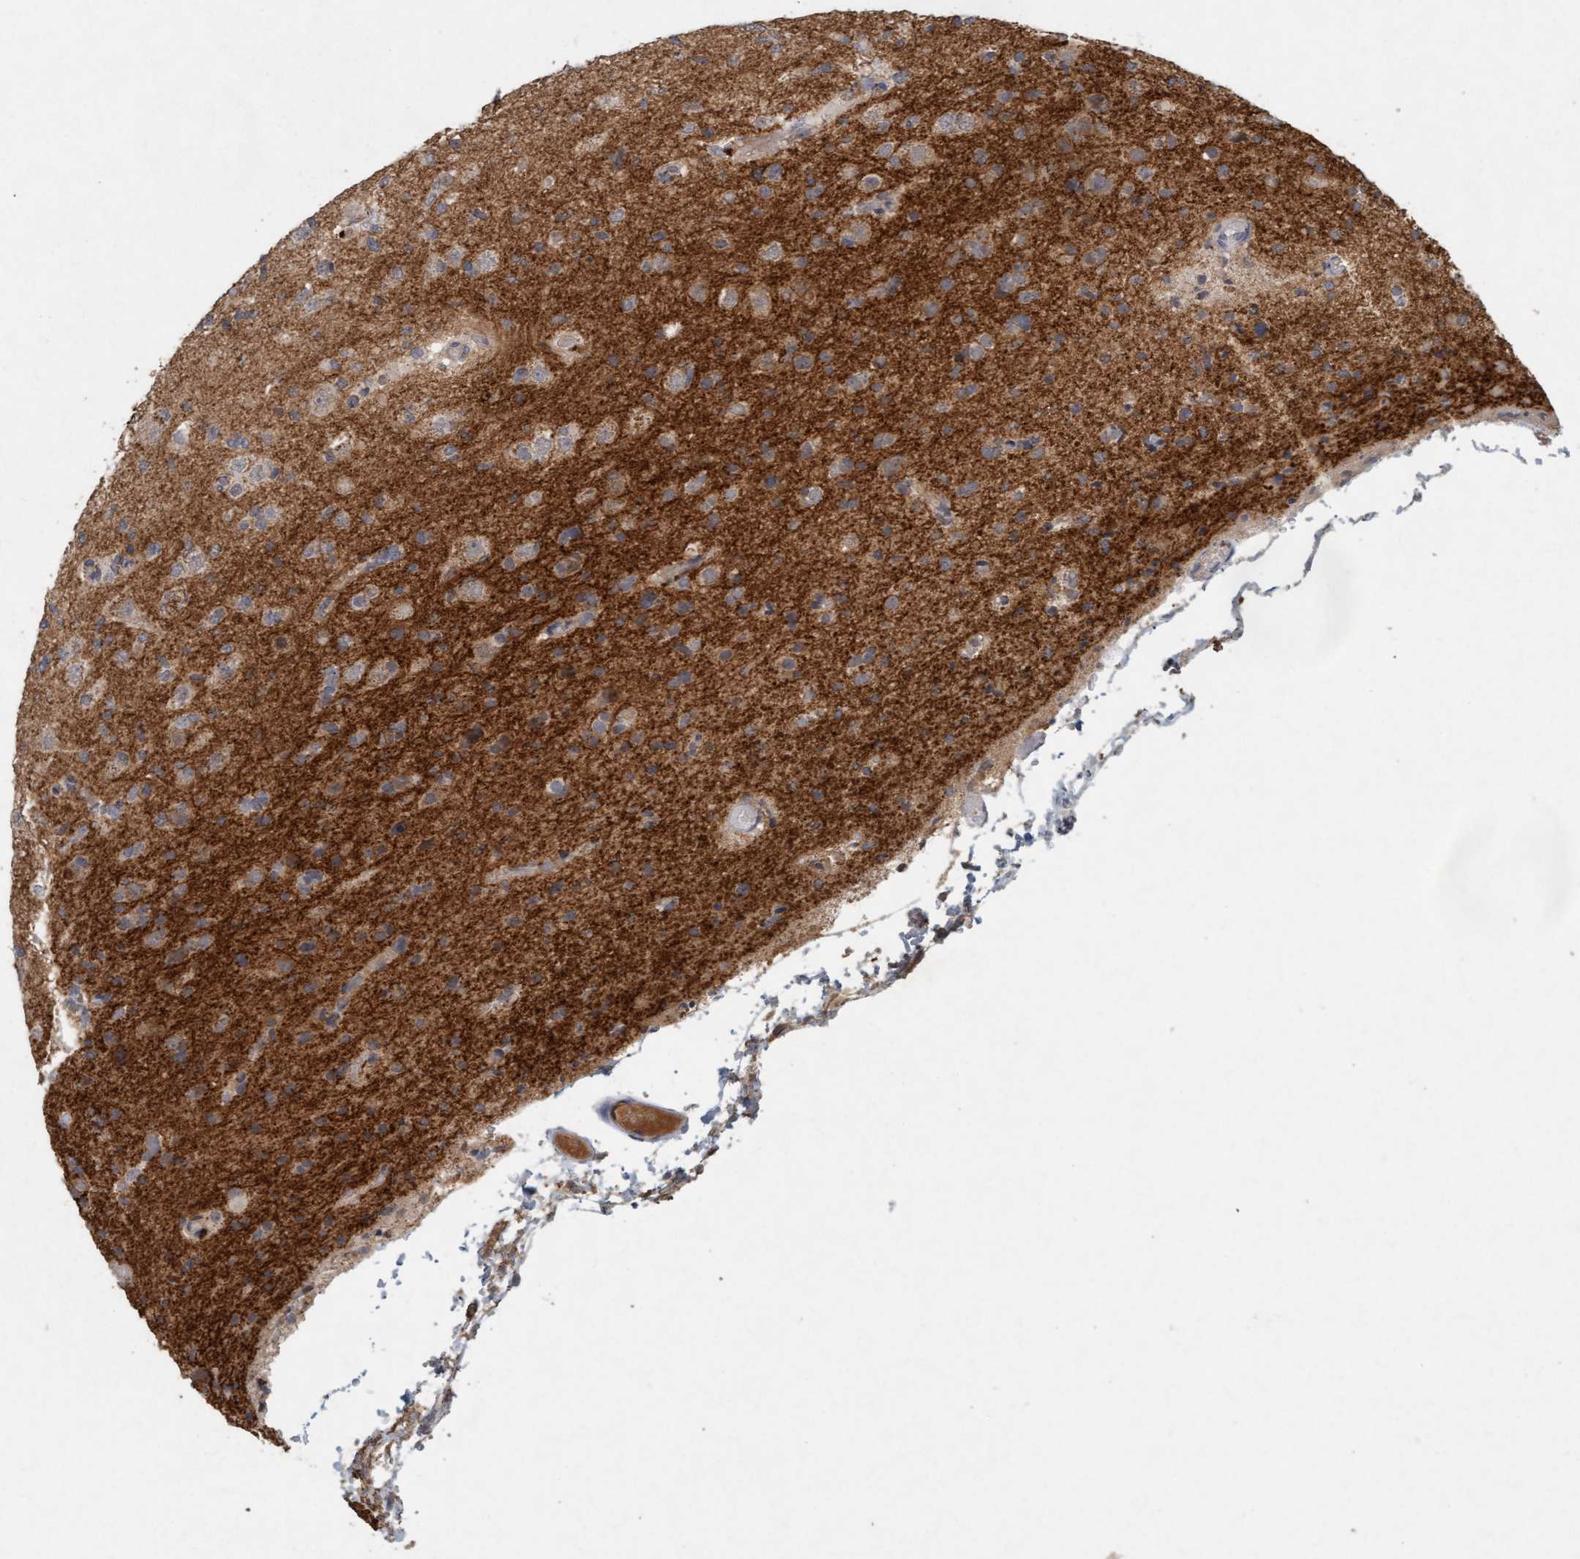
{"staining": {"intensity": "weak", "quantity": ">75%", "location": "cytoplasmic/membranous"}, "tissue": "glioma", "cell_type": "Tumor cells", "image_type": "cancer", "snomed": [{"axis": "morphology", "description": "Glioma, malignant, Low grade"}, {"axis": "topography", "description": "Brain"}], "caption": "High-magnification brightfield microscopy of glioma stained with DAB (3,3'-diaminobenzidine) (brown) and counterstained with hematoxylin (blue). tumor cells exhibit weak cytoplasmic/membranous expression is identified in about>75% of cells.", "gene": "VSIG8", "patient": {"sex": "female", "age": 22}}